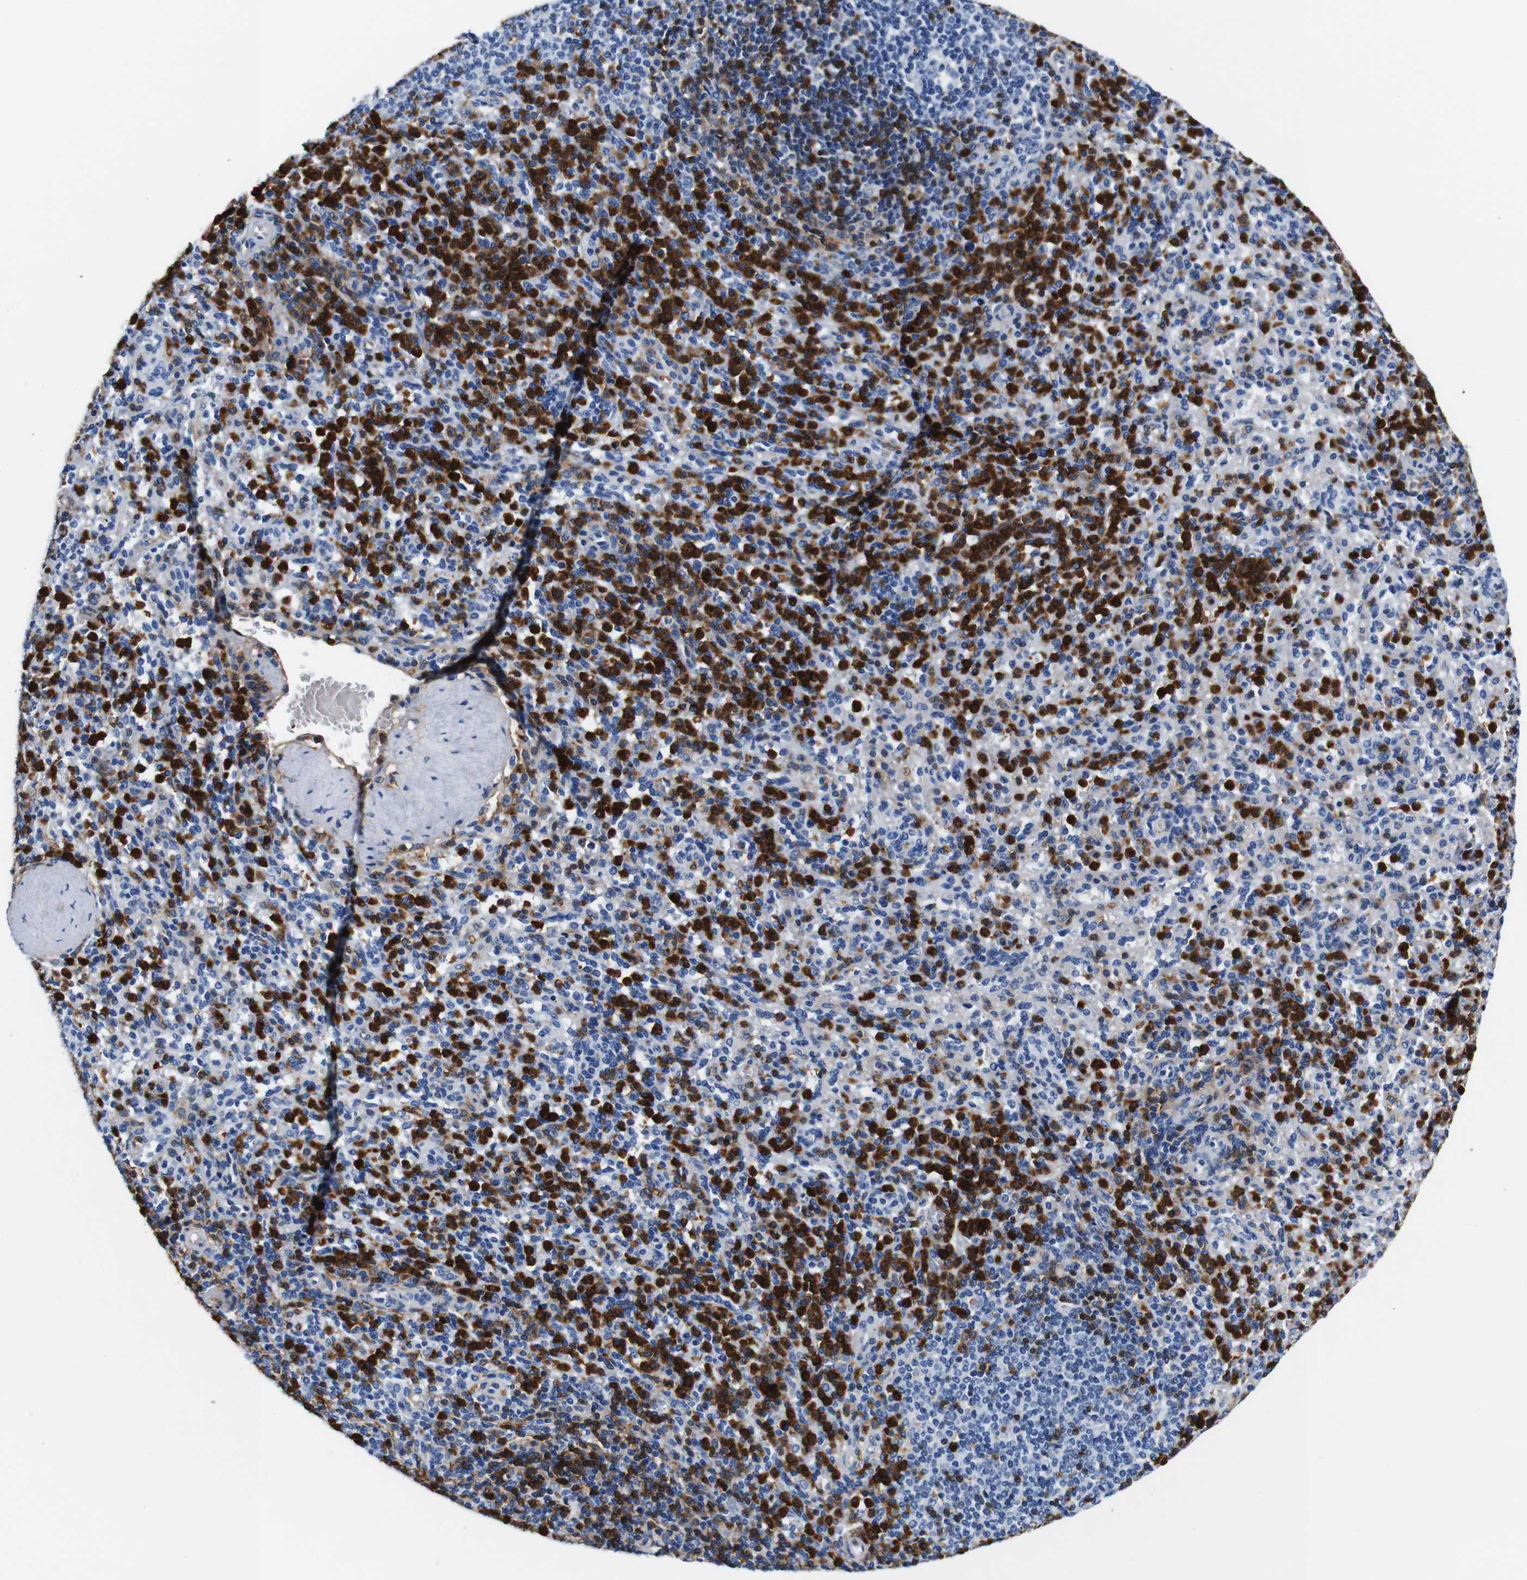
{"staining": {"intensity": "strong", "quantity": "25%-75%", "location": "cytoplasmic/membranous"}, "tissue": "spleen", "cell_type": "Cells in red pulp", "image_type": "normal", "snomed": [{"axis": "morphology", "description": "Normal tissue, NOS"}, {"axis": "topography", "description": "Spleen"}], "caption": "IHC (DAB) staining of normal spleen exhibits strong cytoplasmic/membranous protein expression in about 25%-75% of cells in red pulp. The protein is shown in brown color, while the nuclei are stained blue.", "gene": "ANXA1", "patient": {"sex": "male", "age": 36}}